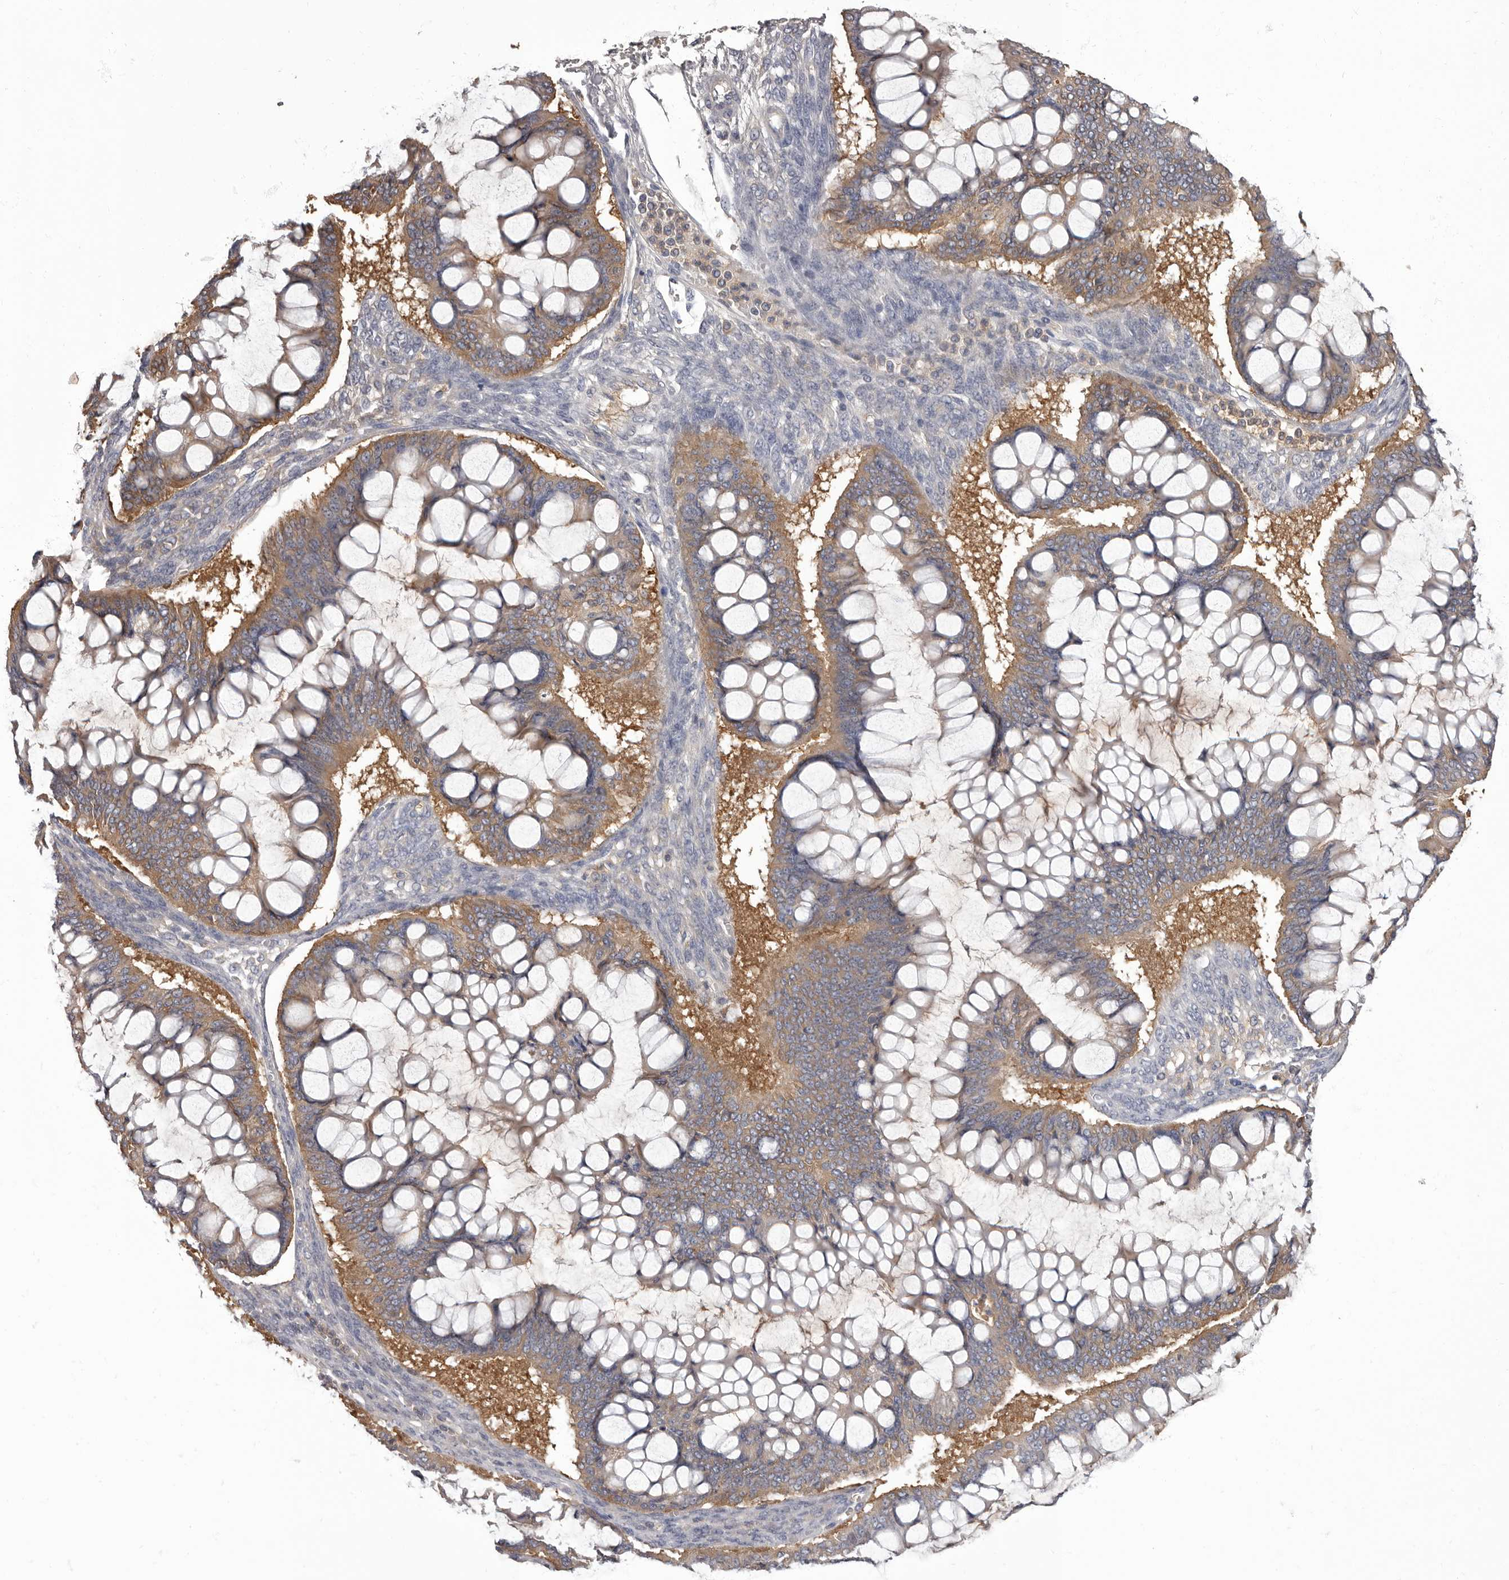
{"staining": {"intensity": "moderate", "quantity": ">75%", "location": "cytoplasmic/membranous"}, "tissue": "ovarian cancer", "cell_type": "Tumor cells", "image_type": "cancer", "snomed": [{"axis": "morphology", "description": "Cystadenocarcinoma, mucinous, NOS"}, {"axis": "topography", "description": "Ovary"}], "caption": "Brown immunohistochemical staining in mucinous cystadenocarcinoma (ovarian) exhibits moderate cytoplasmic/membranous staining in approximately >75% of tumor cells.", "gene": "APEH", "patient": {"sex": "female", "age": 73}}